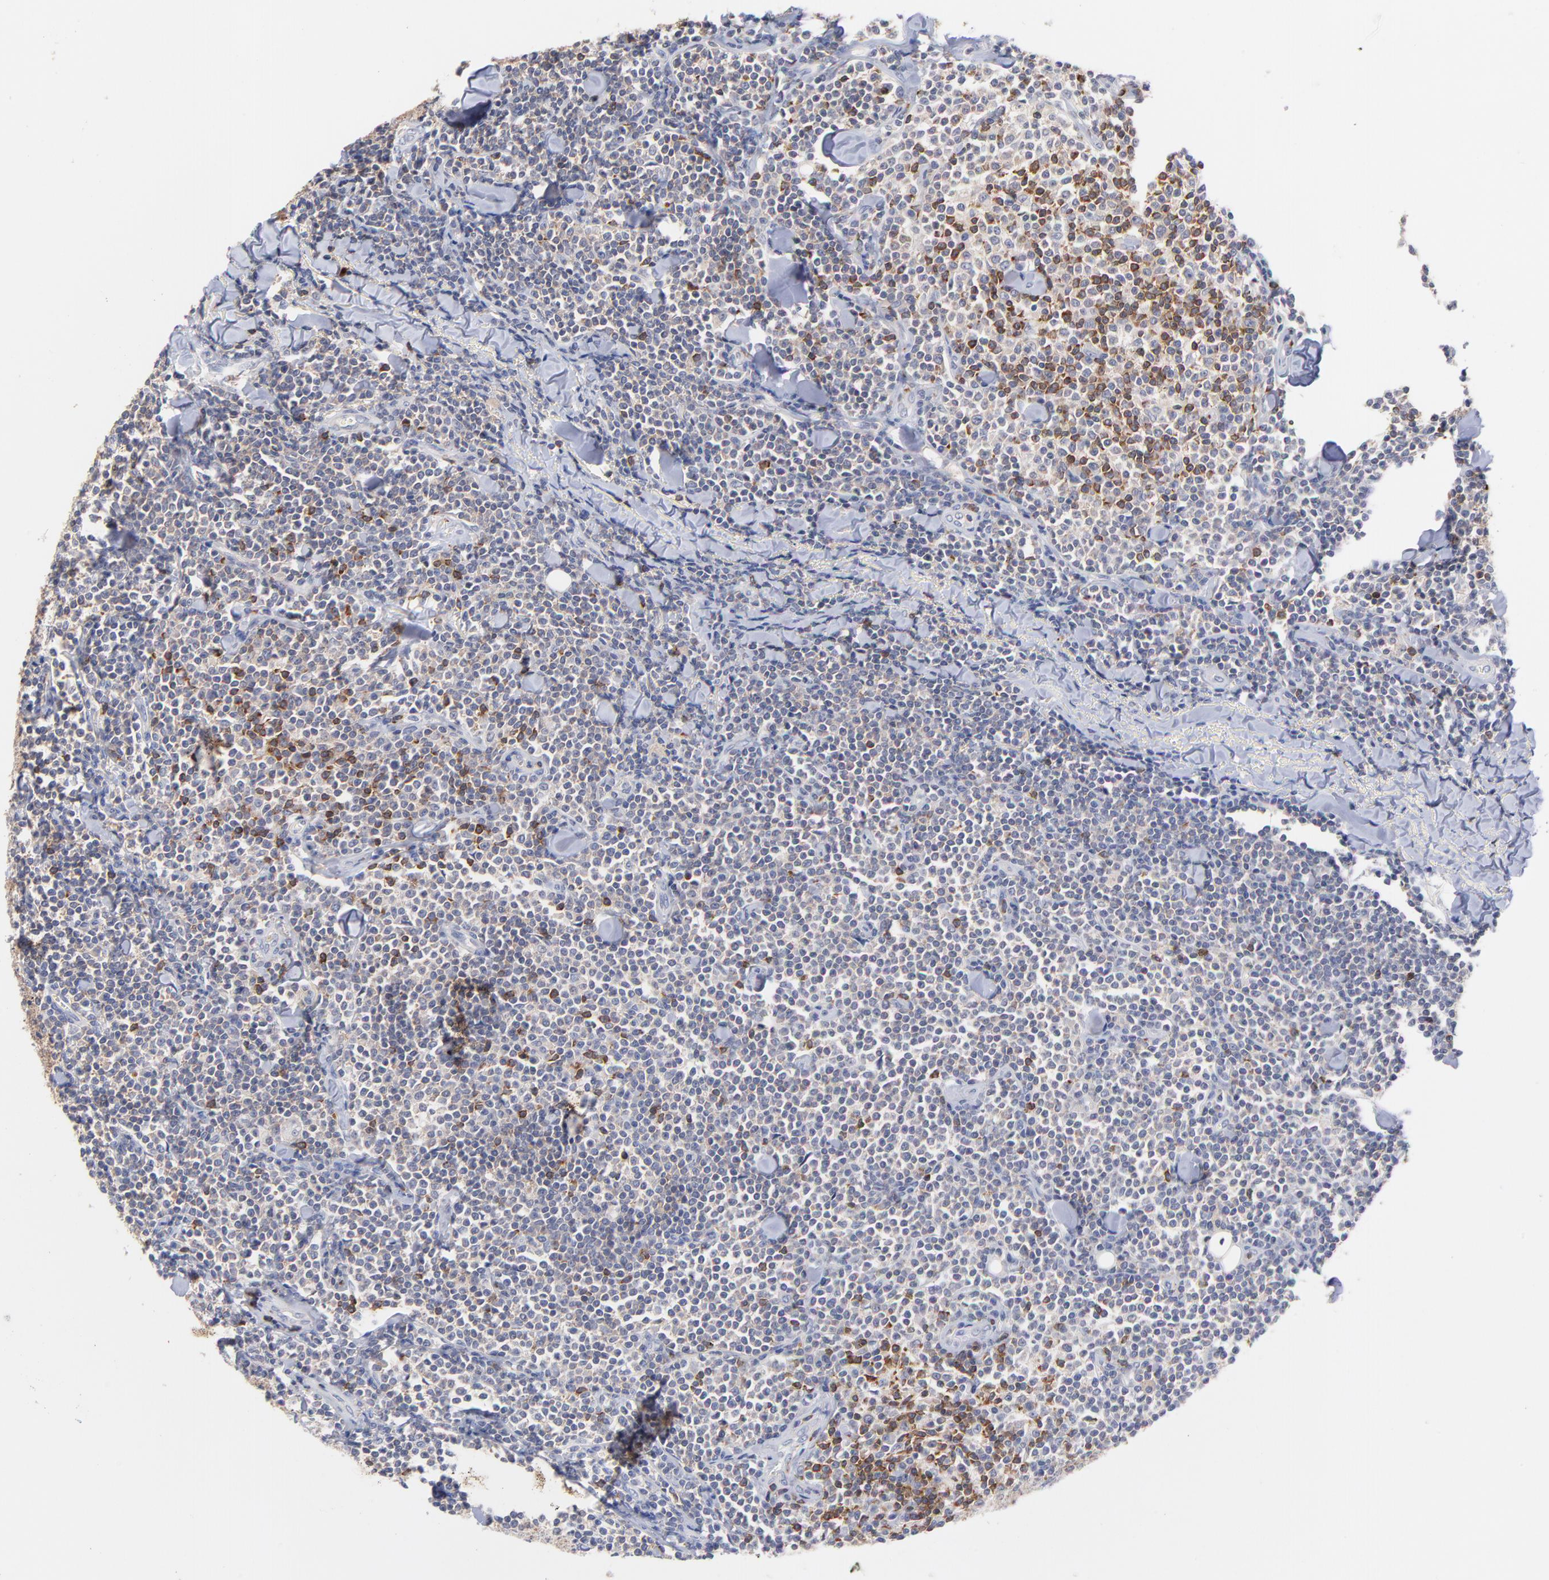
{"staining": {"intensity": "negative", "quantity": "none", "location": "none"}, "tissue": "lymphoma", "cell_type": "Tumor cells", "image_type": "cancer", "snomed": [{"axis": "morphology", "description": "Malignant lymphoma, non-Hodgkin's type, Low grade"}, {"axis": "topography", "description": "Soft tissue"}], "caption": "There is no significant positivity in tumor cells of low-grade malignant lymphoma, non-Hodgkin's type.", "gene": "KREMEN2", "patient": {"sex": "male", "age": 92}}